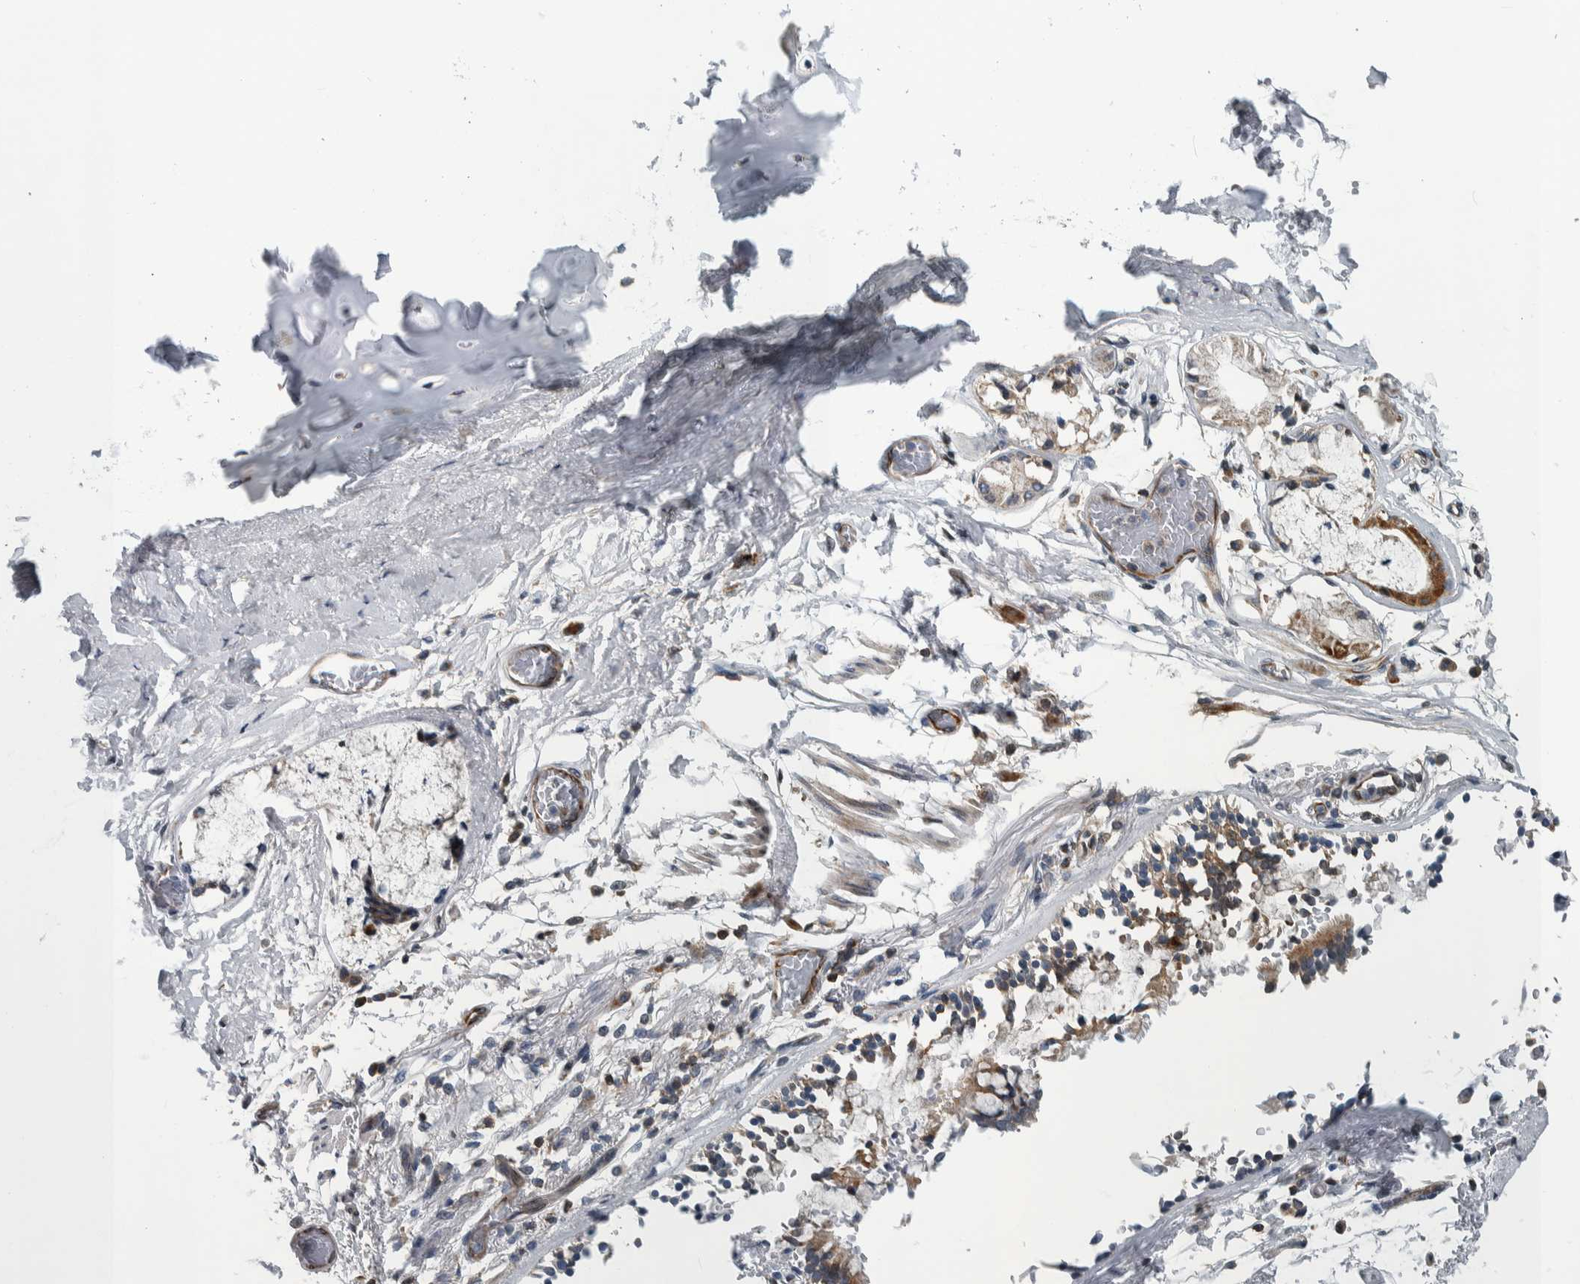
{"staining": {"intensity": "weak", "quantity": "25%-75%", "location": "cytoplasmic/membranous"}, "tissue": "adipose tissue", "cell_type": "Adipocytes", "image_type": "normal", "snomed": [{"axis": "morphology", "description": "Normal tissue, NOS"}, {"axis": "topography", "description": "Cartilage tissue"}, {"axis": "topography", "description": "Lung"}], "caption": "An image showing weak cytoplasmic/membranous positivity in approximately 25%-75% of adipocytes in normal adipose tissue, as visualized by brown immunohistochemical staining.", "gene": "BAIAP2L1", "patient": {"sex": "female", "age": 77}}